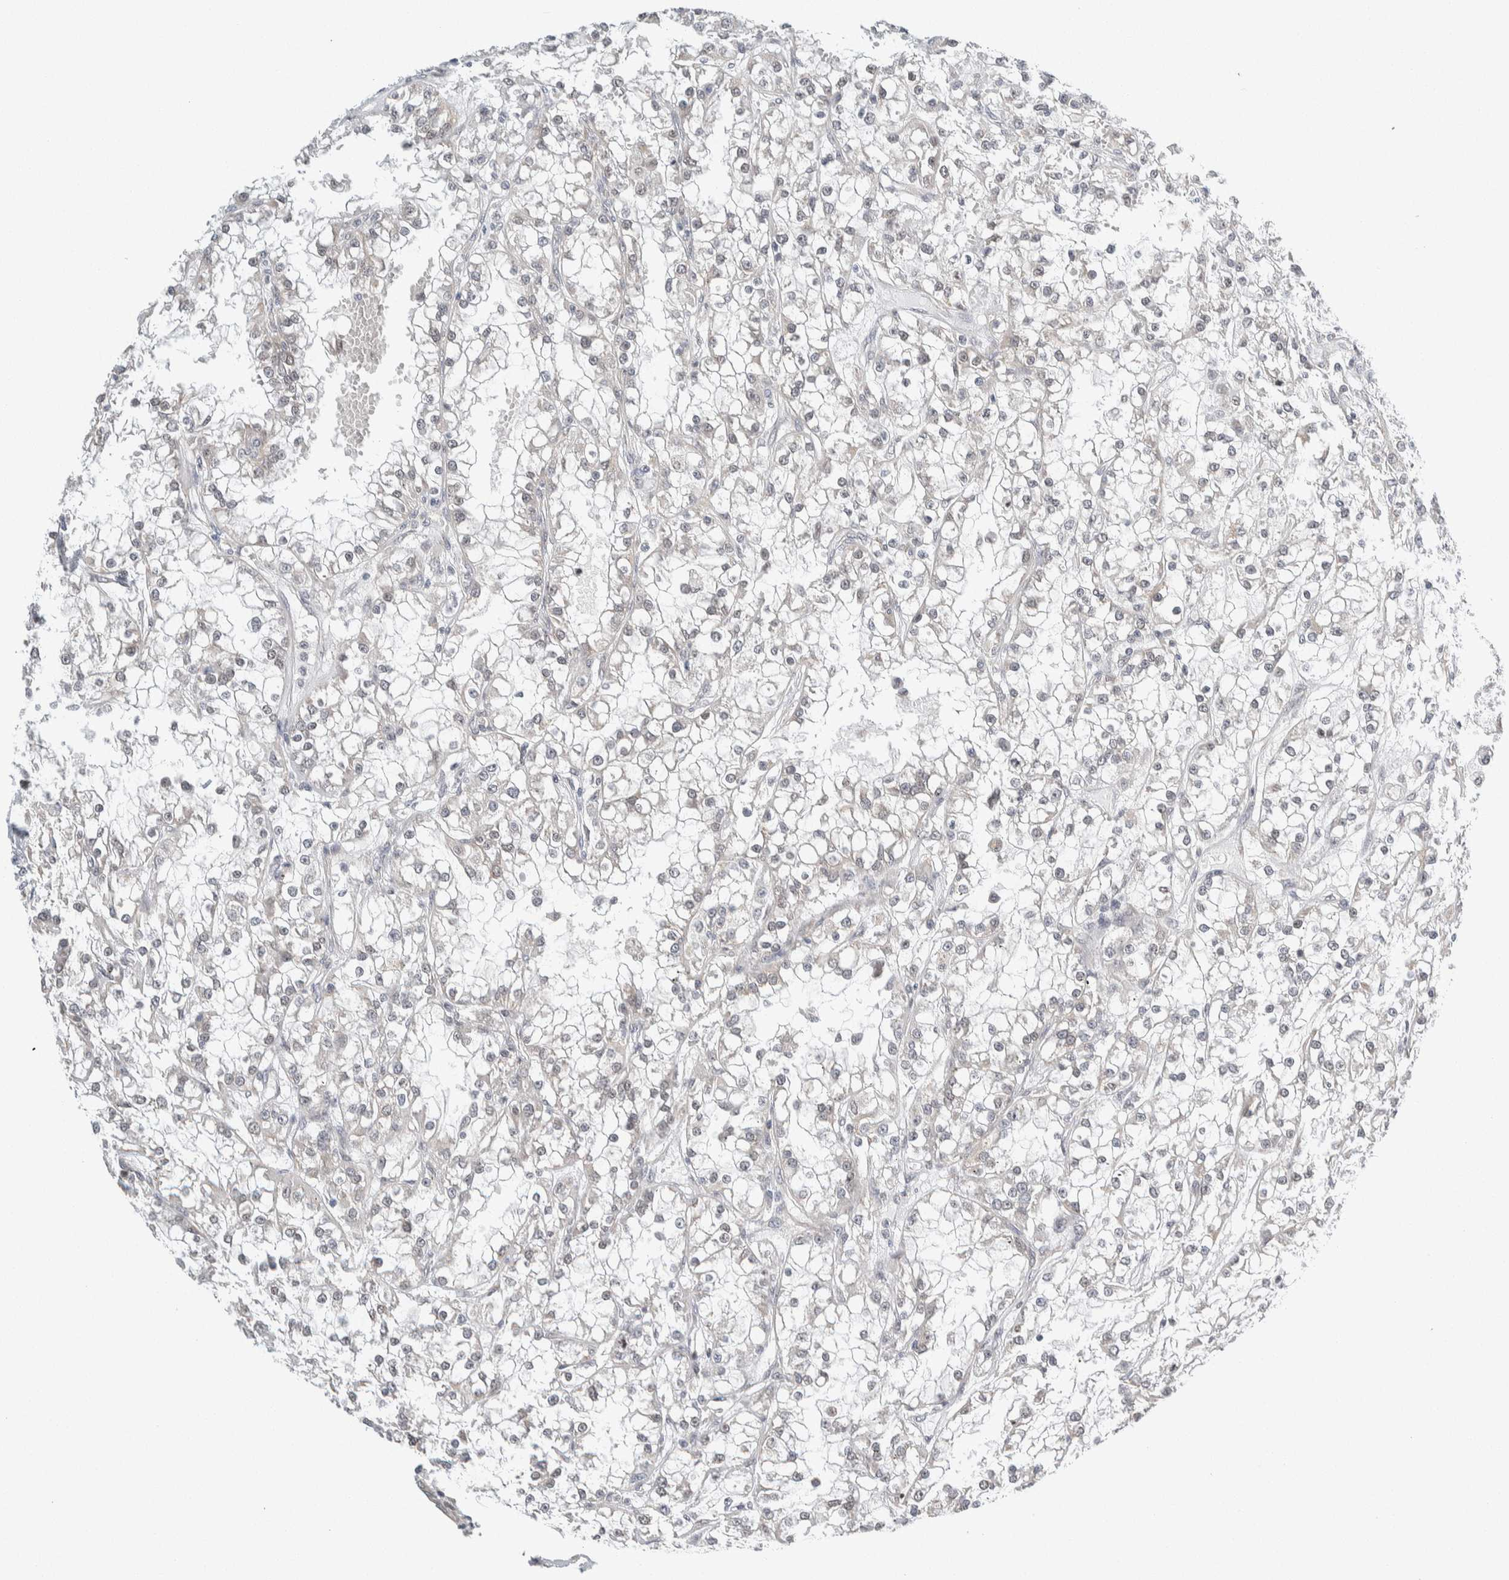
{"staining": {"intensity": "negative", "quantity": "none", "location": "none"}, "tissue": "renal cancer", "cell_type": "Tumor cells", "image_type": "cancer", "snomed": [{"axis": "morphology", "description": "Adenocarcinoma, NOS"}, {"axis": "topography", "description": "Kidney"}], "caption": "Renal cancer stained for a protein using immunohistochemistry exhibits no staining tumor cells.", "gene": "NEUROD1", "patient": {"sex": "female", "age": 52}}